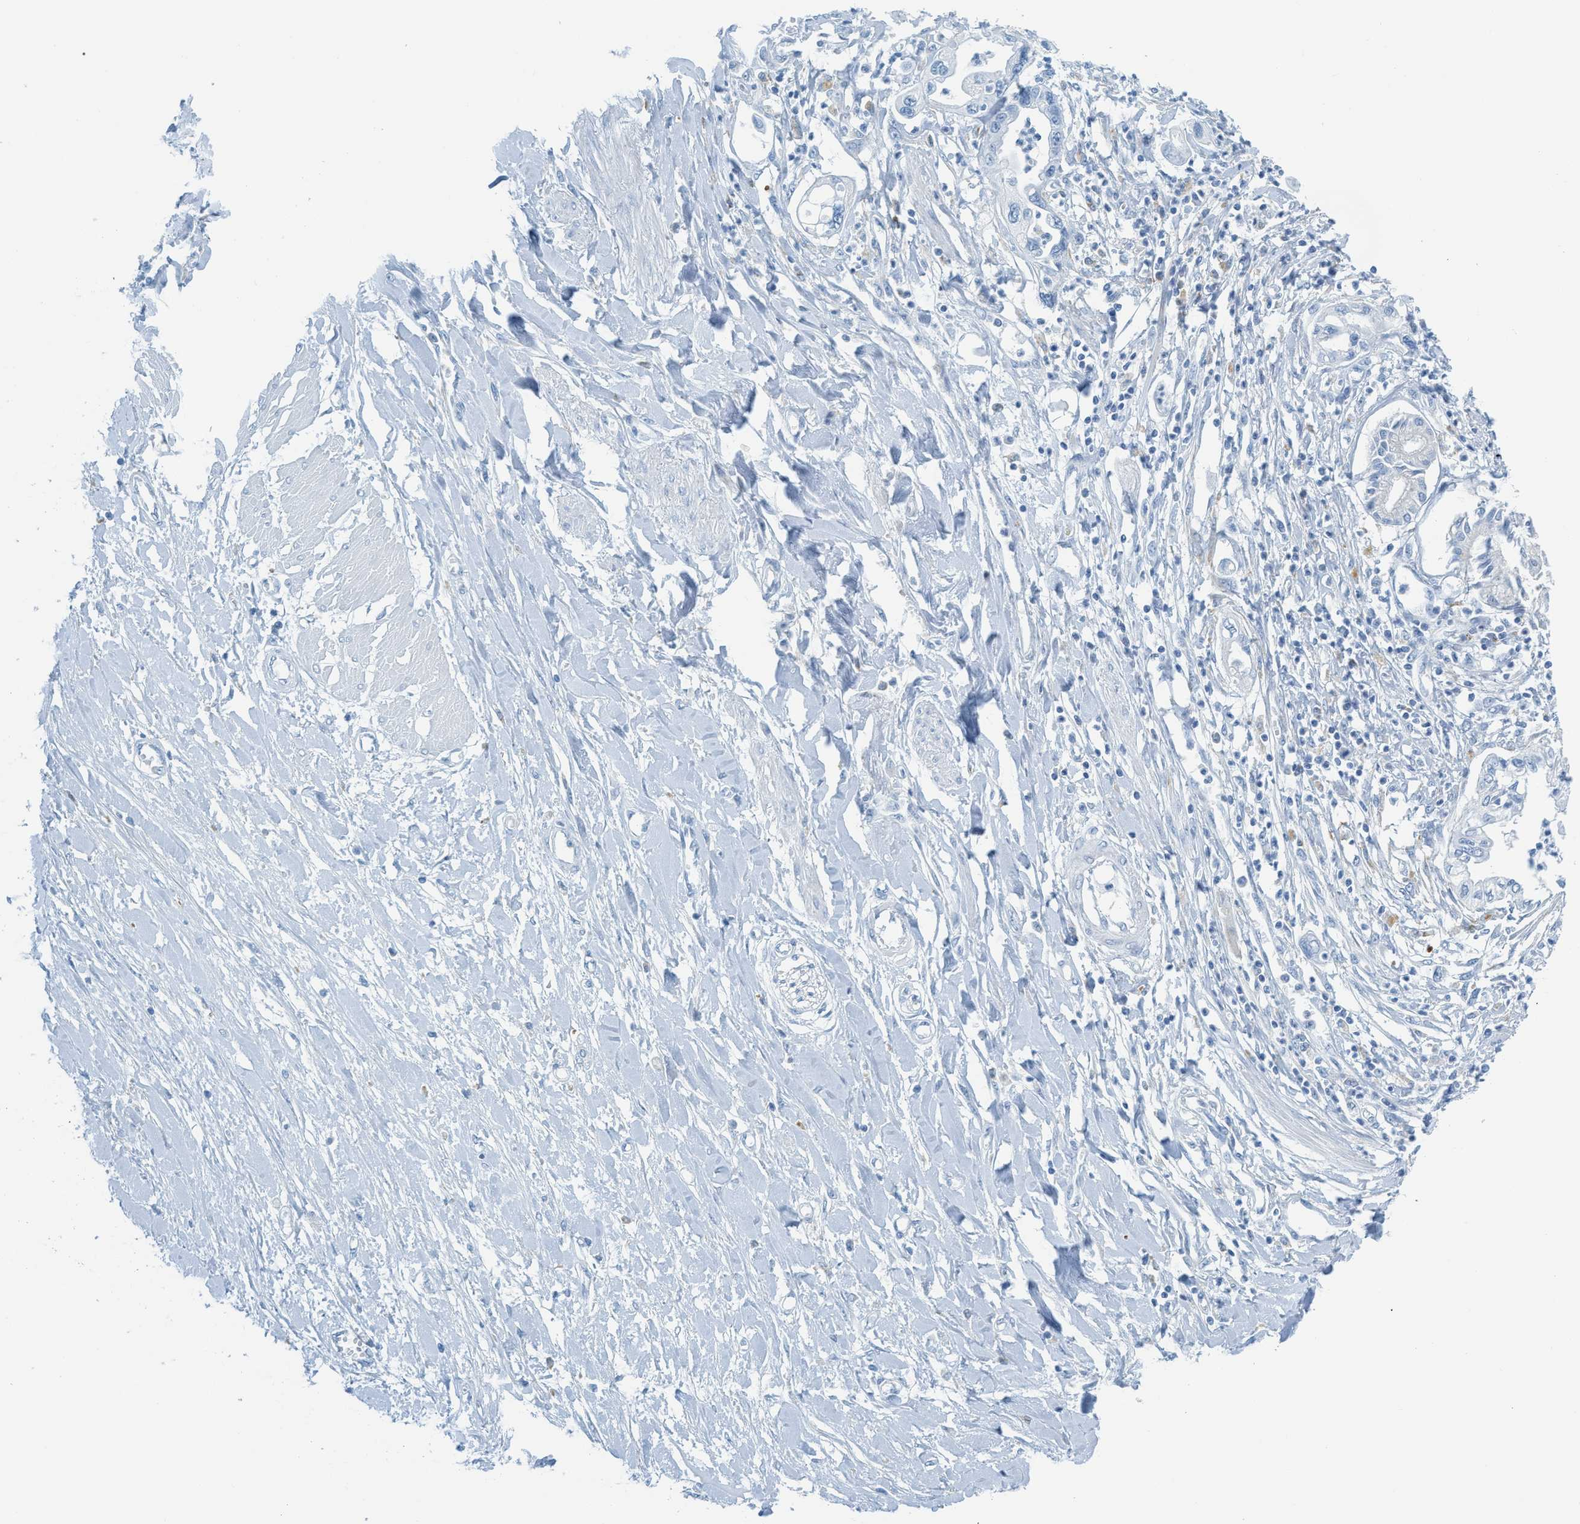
{"staining": {"intensity": "negative", "quantity": "none", "location": "none"}, "tissue": "pancreatic cancer", "cell_type": "Tumor cells", "image_type": "cancer", "snomed": [{"axis": "morphology", "description": "Adenocarcinoma, NOS"}, {"axis": "topography", "description": "Pancreas"}], "caption": "Photomicrograph shows no protein staining in tumor cells of adenocarcinoma (pancreatic) tissue. Brightfield microscopy of immunohistochemistry (IHC) stained with DAB (brown) and hematoxylin (blue), captured at high magnification.", "gene": "C21orf62", "patient": {"sex": "male", "age": 56}}